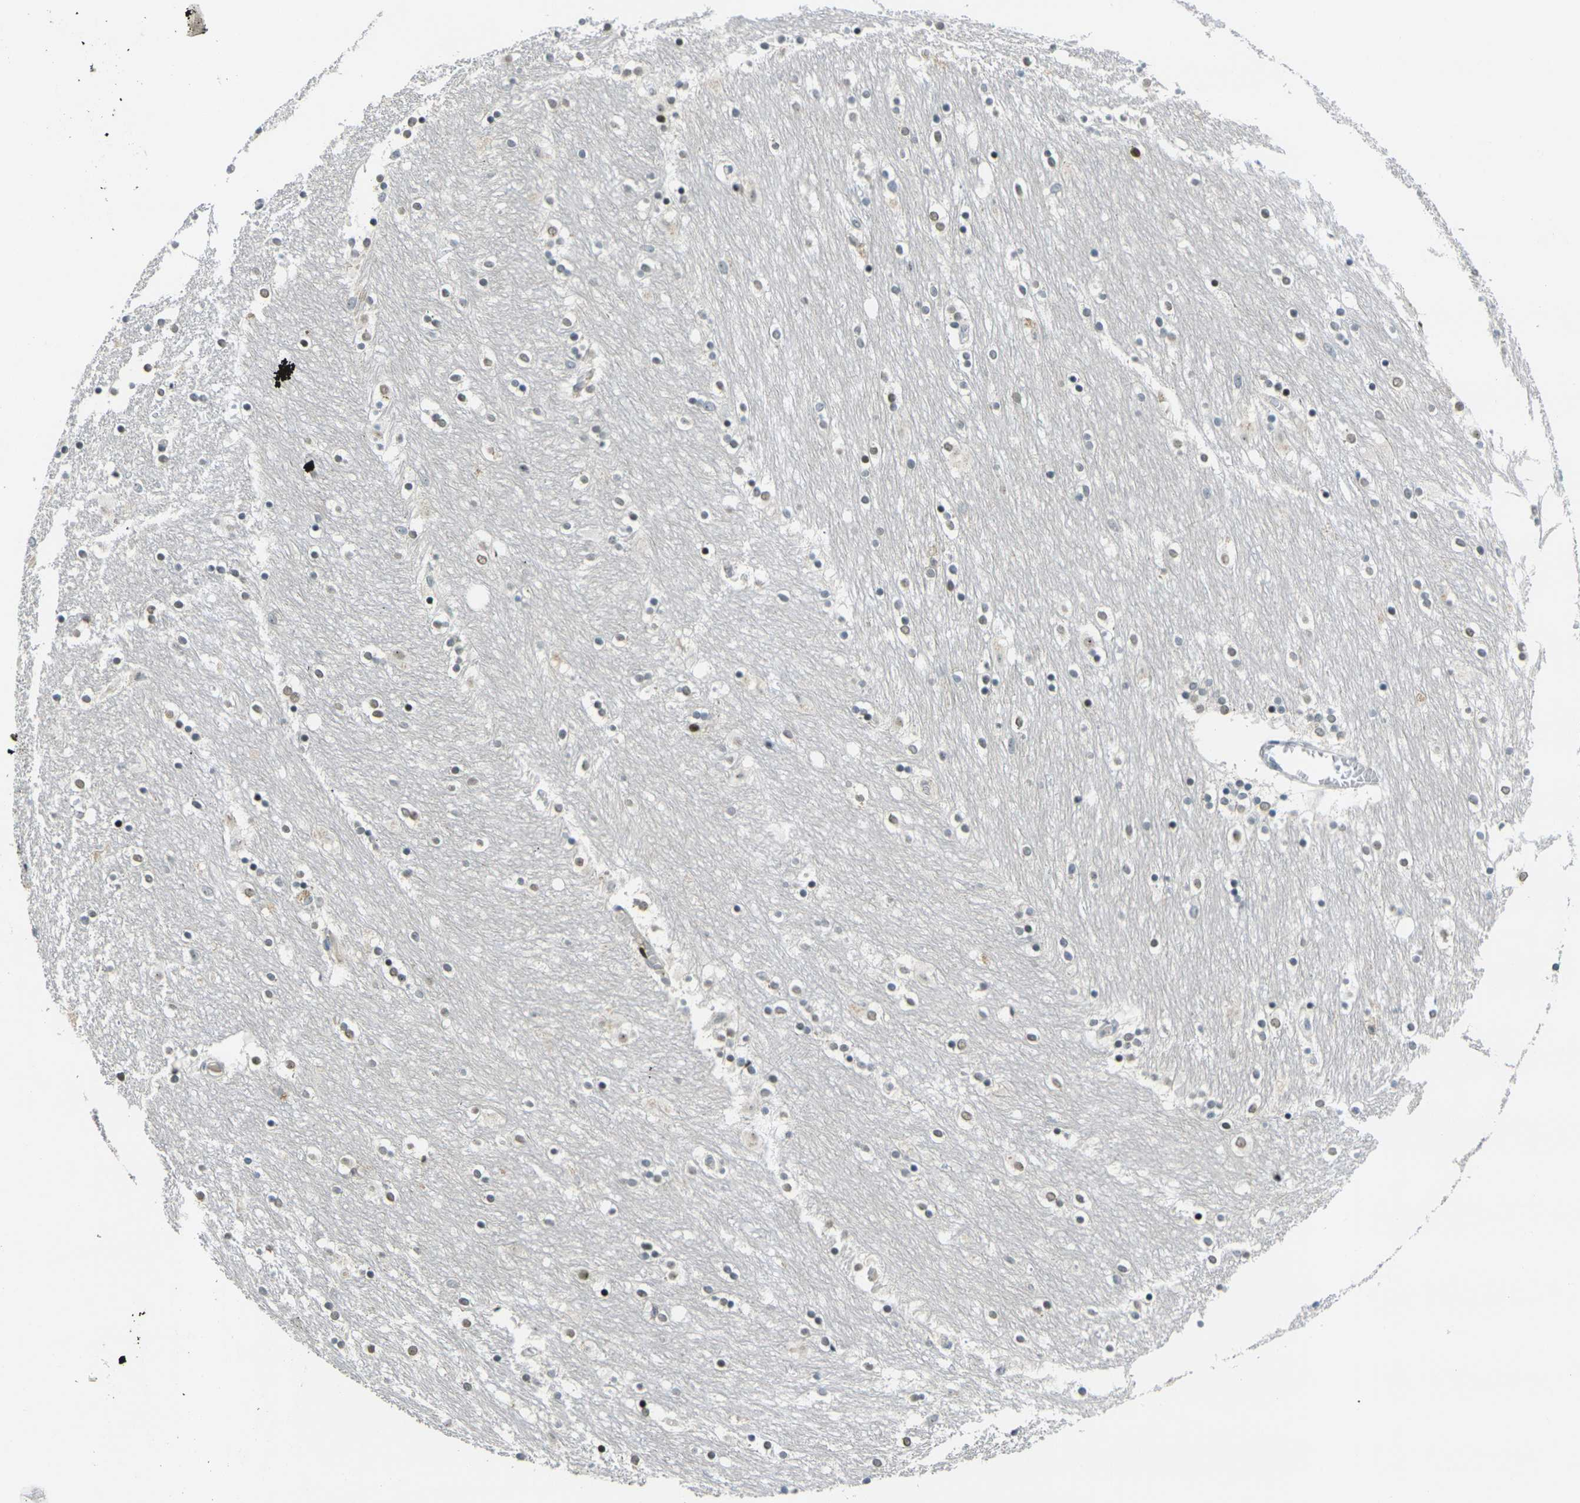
{"staining": {"intensity": "moderate", "quantity": "25%-75%", "location": "nuclear"}, "tissue": "caudate", "cell_type": "Glial cells", "image_type": "normal", "snomed": [{"axis": "morphology", "description": "Normal tissue, NOS"}, {"axis": "topography", "description": "Lateral ventricle wall"}], "caption": "This photomicrograph shows immunohistochemistry staining of unremarkable human caudate, with medium moderate nuclear staining in about 25%-75% of glial cells.", "gene": "UBE2C", "patient": {"sex": "female", "age": 54}}